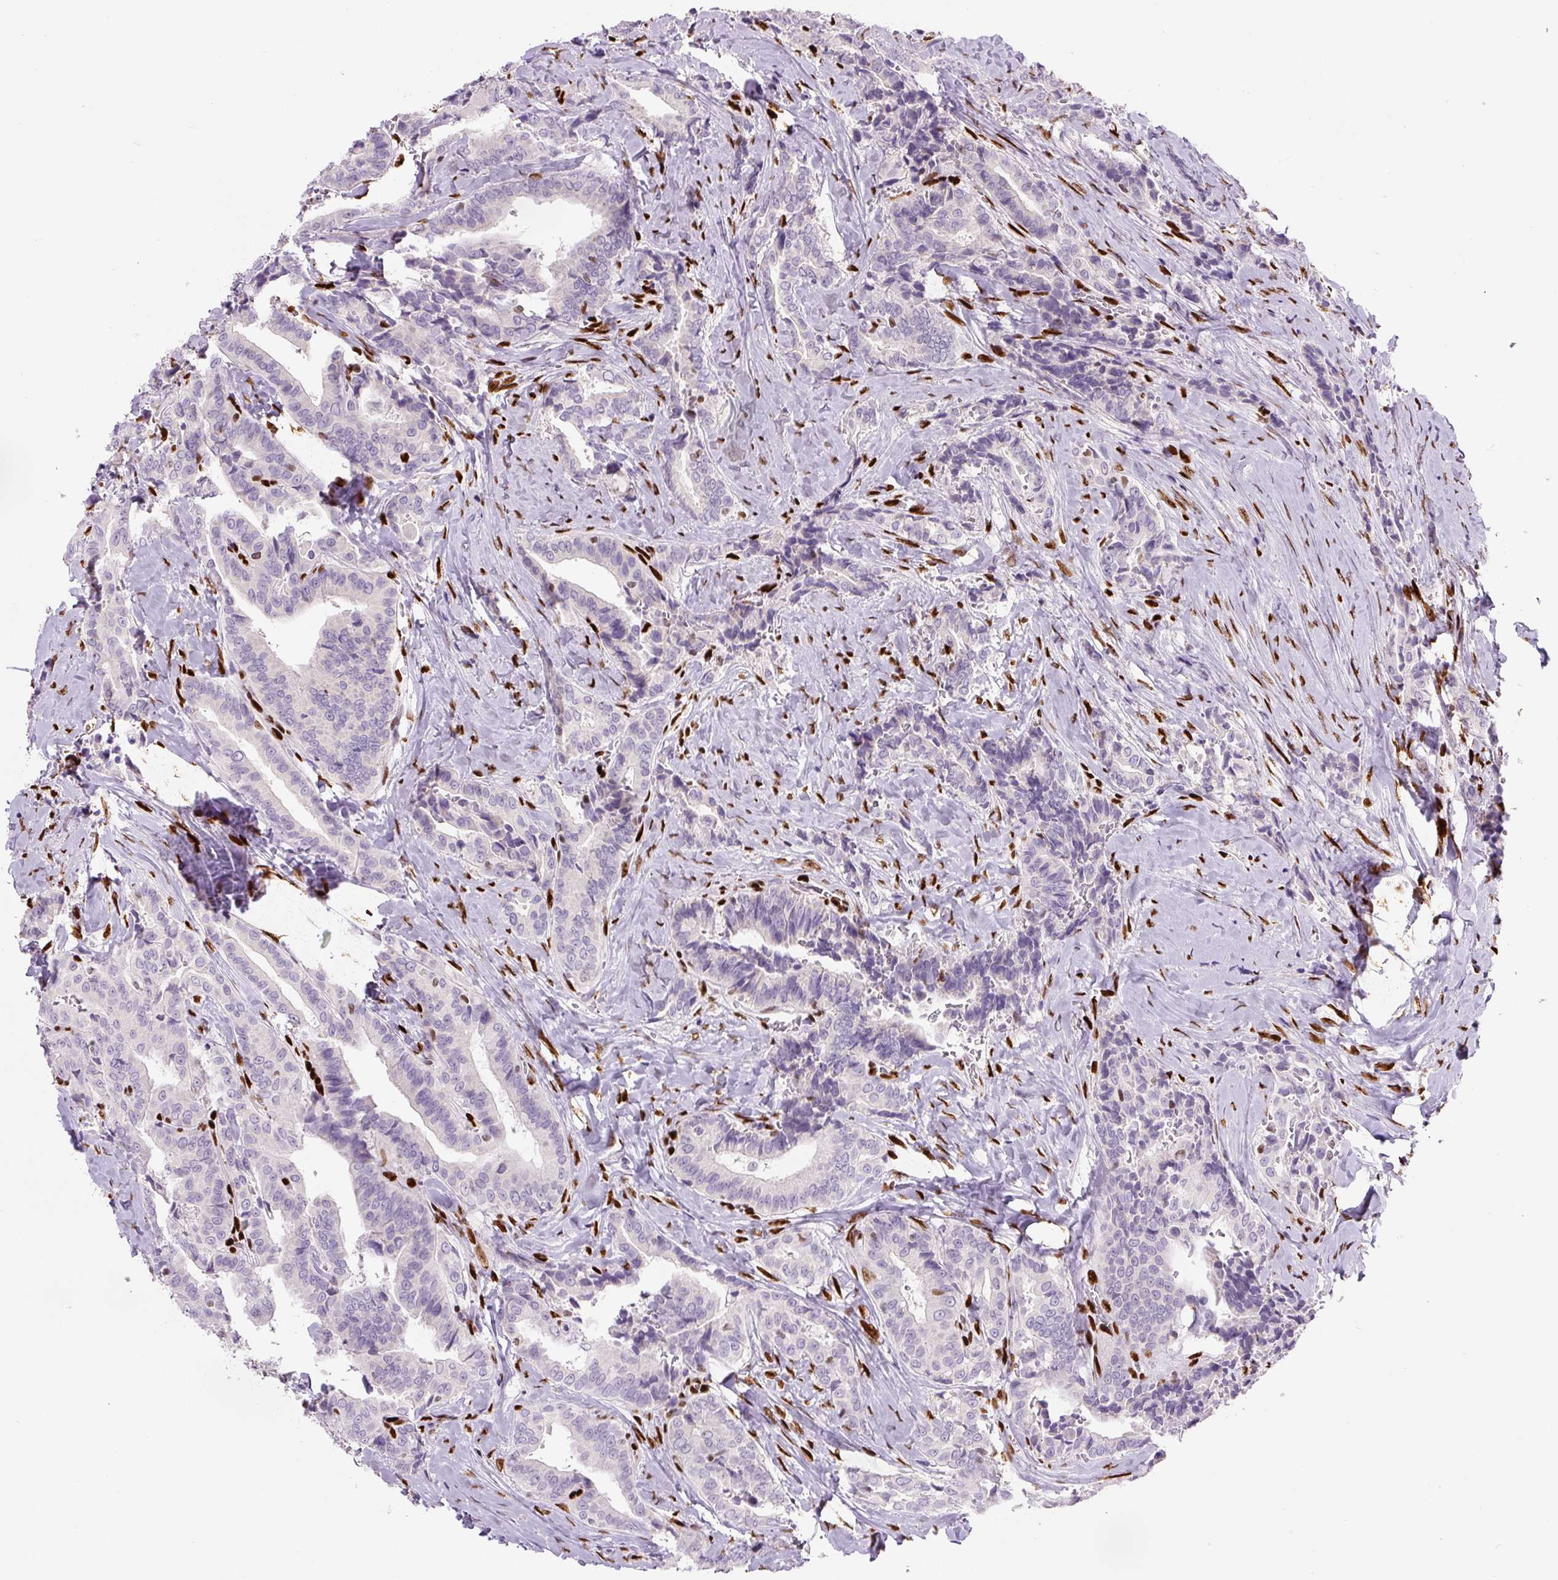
{"staining": {"intensity": "negative", "quantity": "none", "location": "none"}, "tissue": "thyroid cancer", "cell_type": "Tumor cells", "image_type": "cancer", "snomed": [{"axis": "morphology", "description": "Papillary adenocarcinoma, NOS"}, {"axis": "topography", "description": "Thyroid gland"}], "caption": "Immunohistochemistry photomicrograph of neoplastic tissue: human papillary adenocarcinoma (thyroid) stained with DAB demonstrates no significant protein expression in tumor cells. The staining is performed using DAB brown chromogen with nuclei counter-stained in using hematoxylin.", "gene": "ZEB1", "patient": {"sex": "male", "age": 61}}